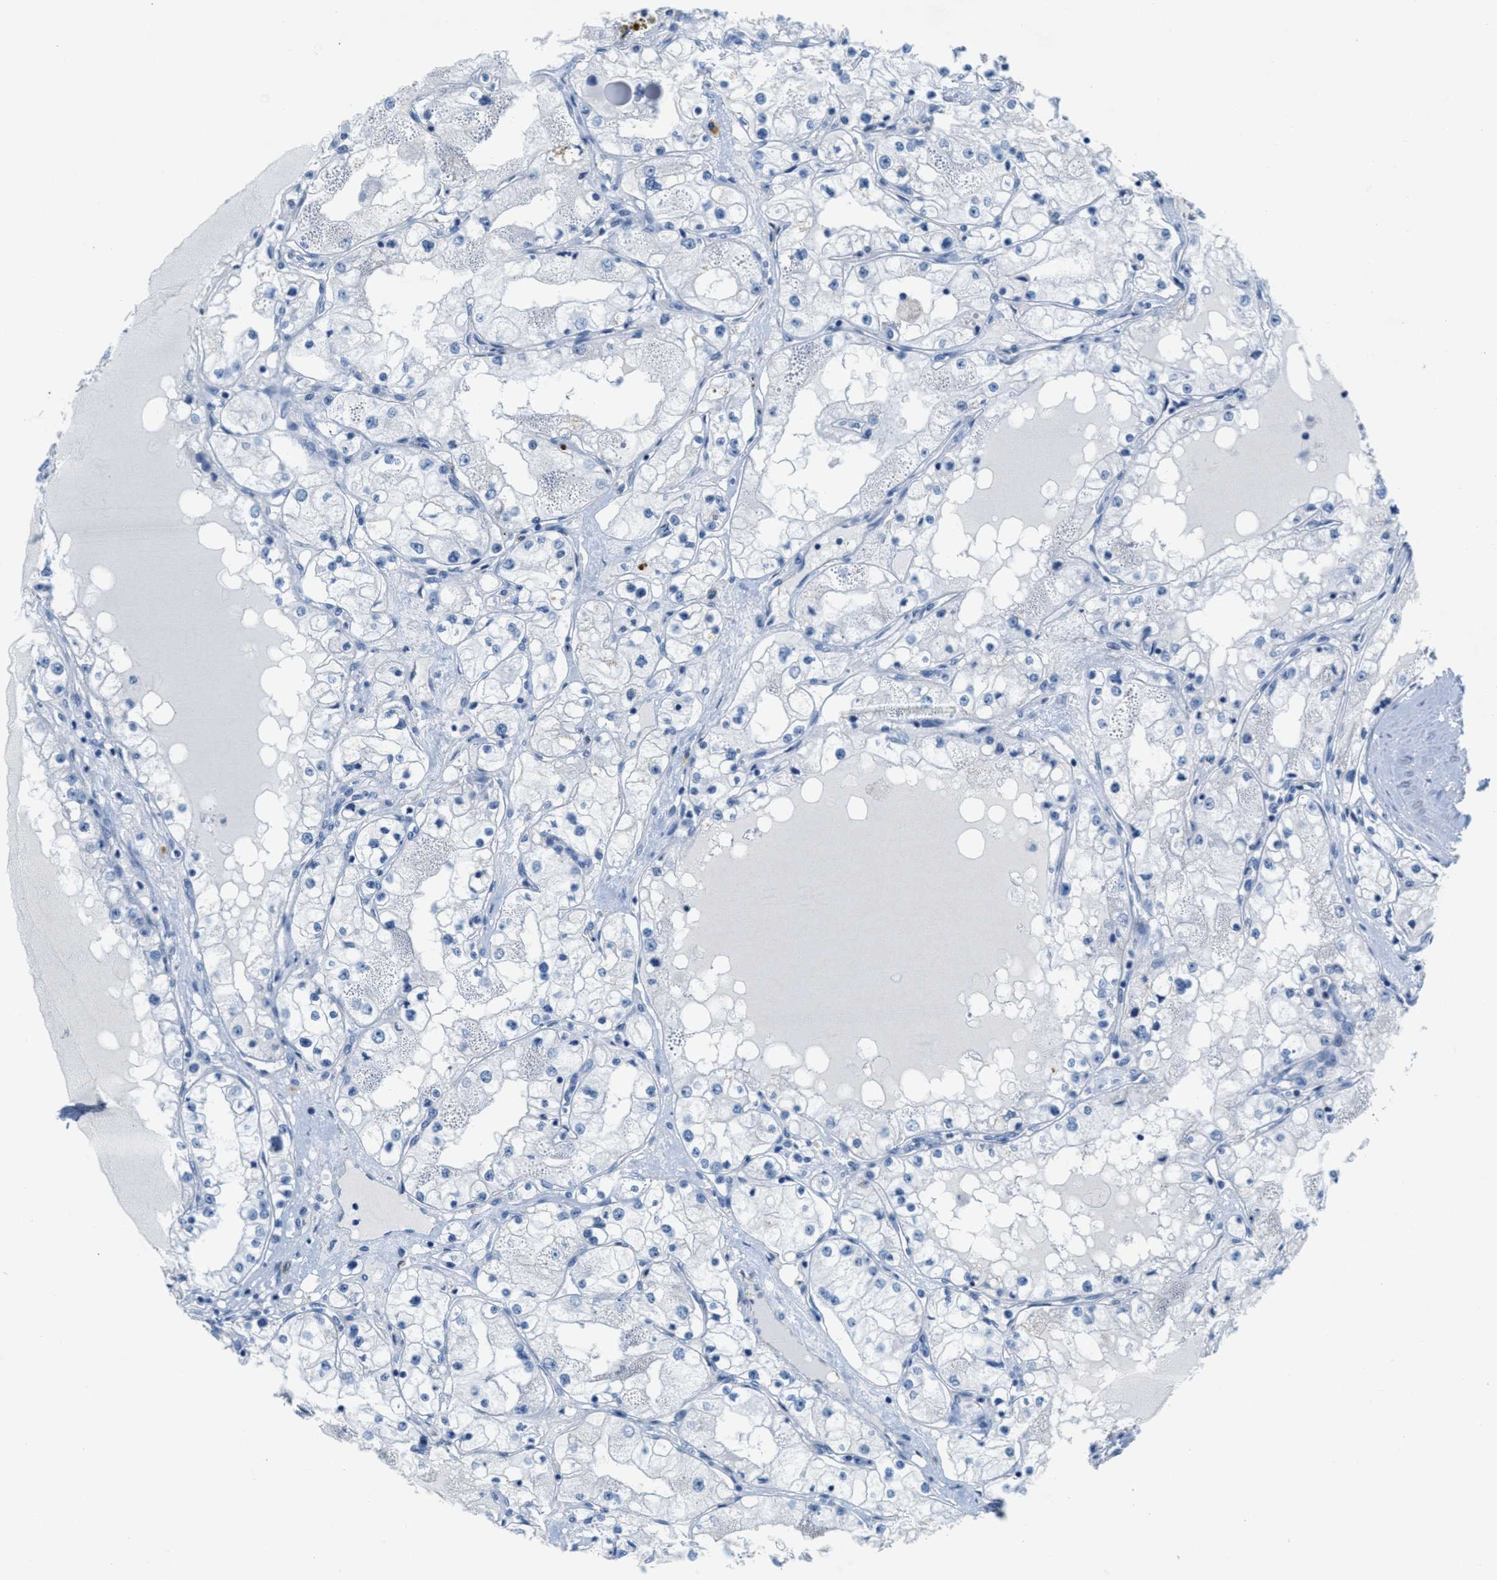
{"staining": {"intensity": "negative", "quantity": "none", "location": "none"}, "tissue": "renal cancer", "cell_type": "Tumor cells", "image_type": "cancer", "snomed": [{"axis": "morphology", "description": "Adenocarcinoma, NOS"}, {"axis": "topography", "description": "Kidney"}], "caption": "This micrograph is of adenocarcinoma (renal) stained with immunohistochemistry (IHC) to label a protein in brown with the nuclei are counter-stained blue. There is no expression in tumor cells.", "gene": "GPM6A", "patient": {"sex": "male", "age": 68}}